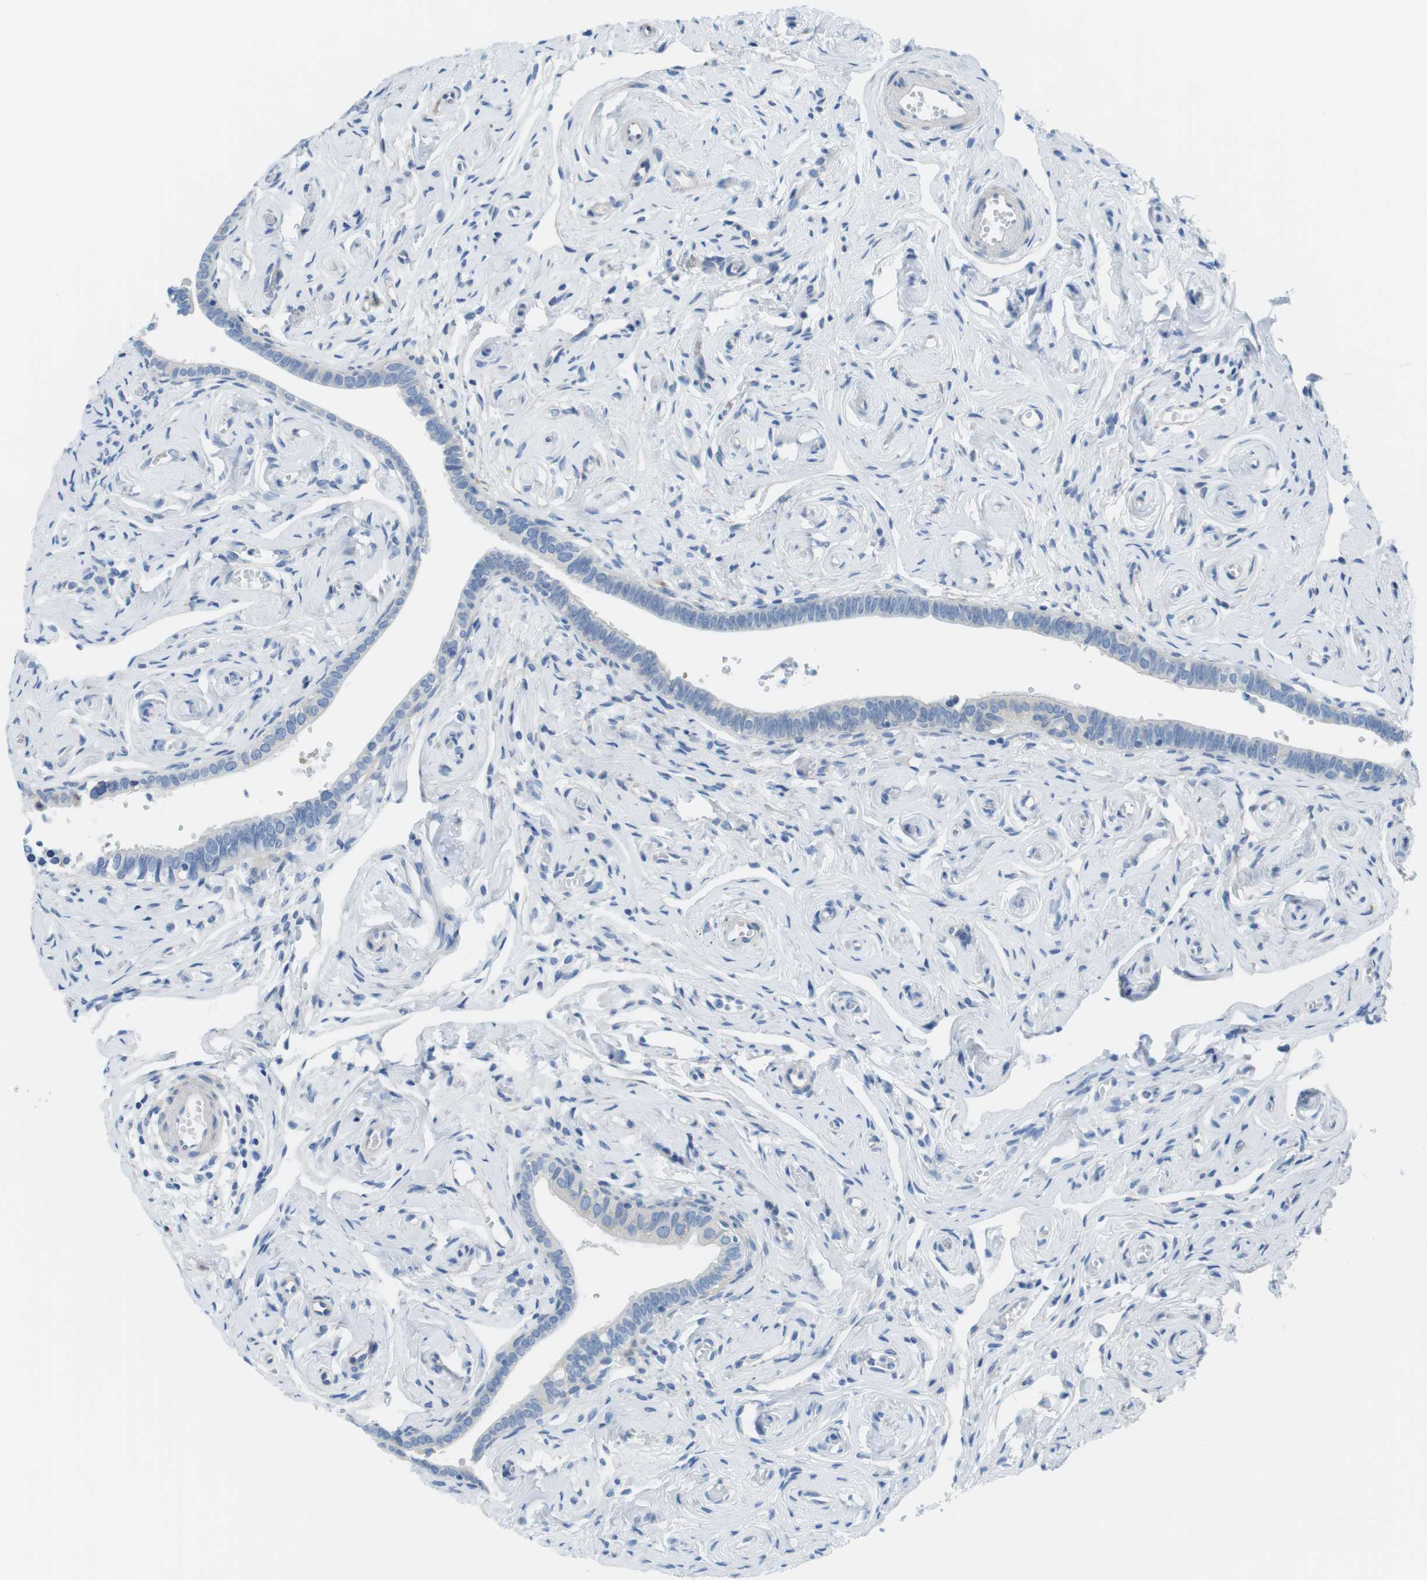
{"staining": {"intensity": "negative", "quantity": "none", "location": "none"}, "tissue": "fallopian tube", "cell_type": "Glandular cells", "image_type": "normal", "snomed": [{"axis": "morphology", "description": "Normal tissue, NOS"}, {"axis": "topography", "description": "Fallopian tube"}], "caption": "DAB immunohistochemical staining of unremarkable fallopian tube shows no significant expression in glandular cells. Brightfield microscopy of immunohistochemistry stained with DAB (3,3'-diaminobenzidine) (brown) and hematoxylin (blue), captured at high magnification.", "gene": "CDH8", "patient": {"sex": "female", "age": 71}}